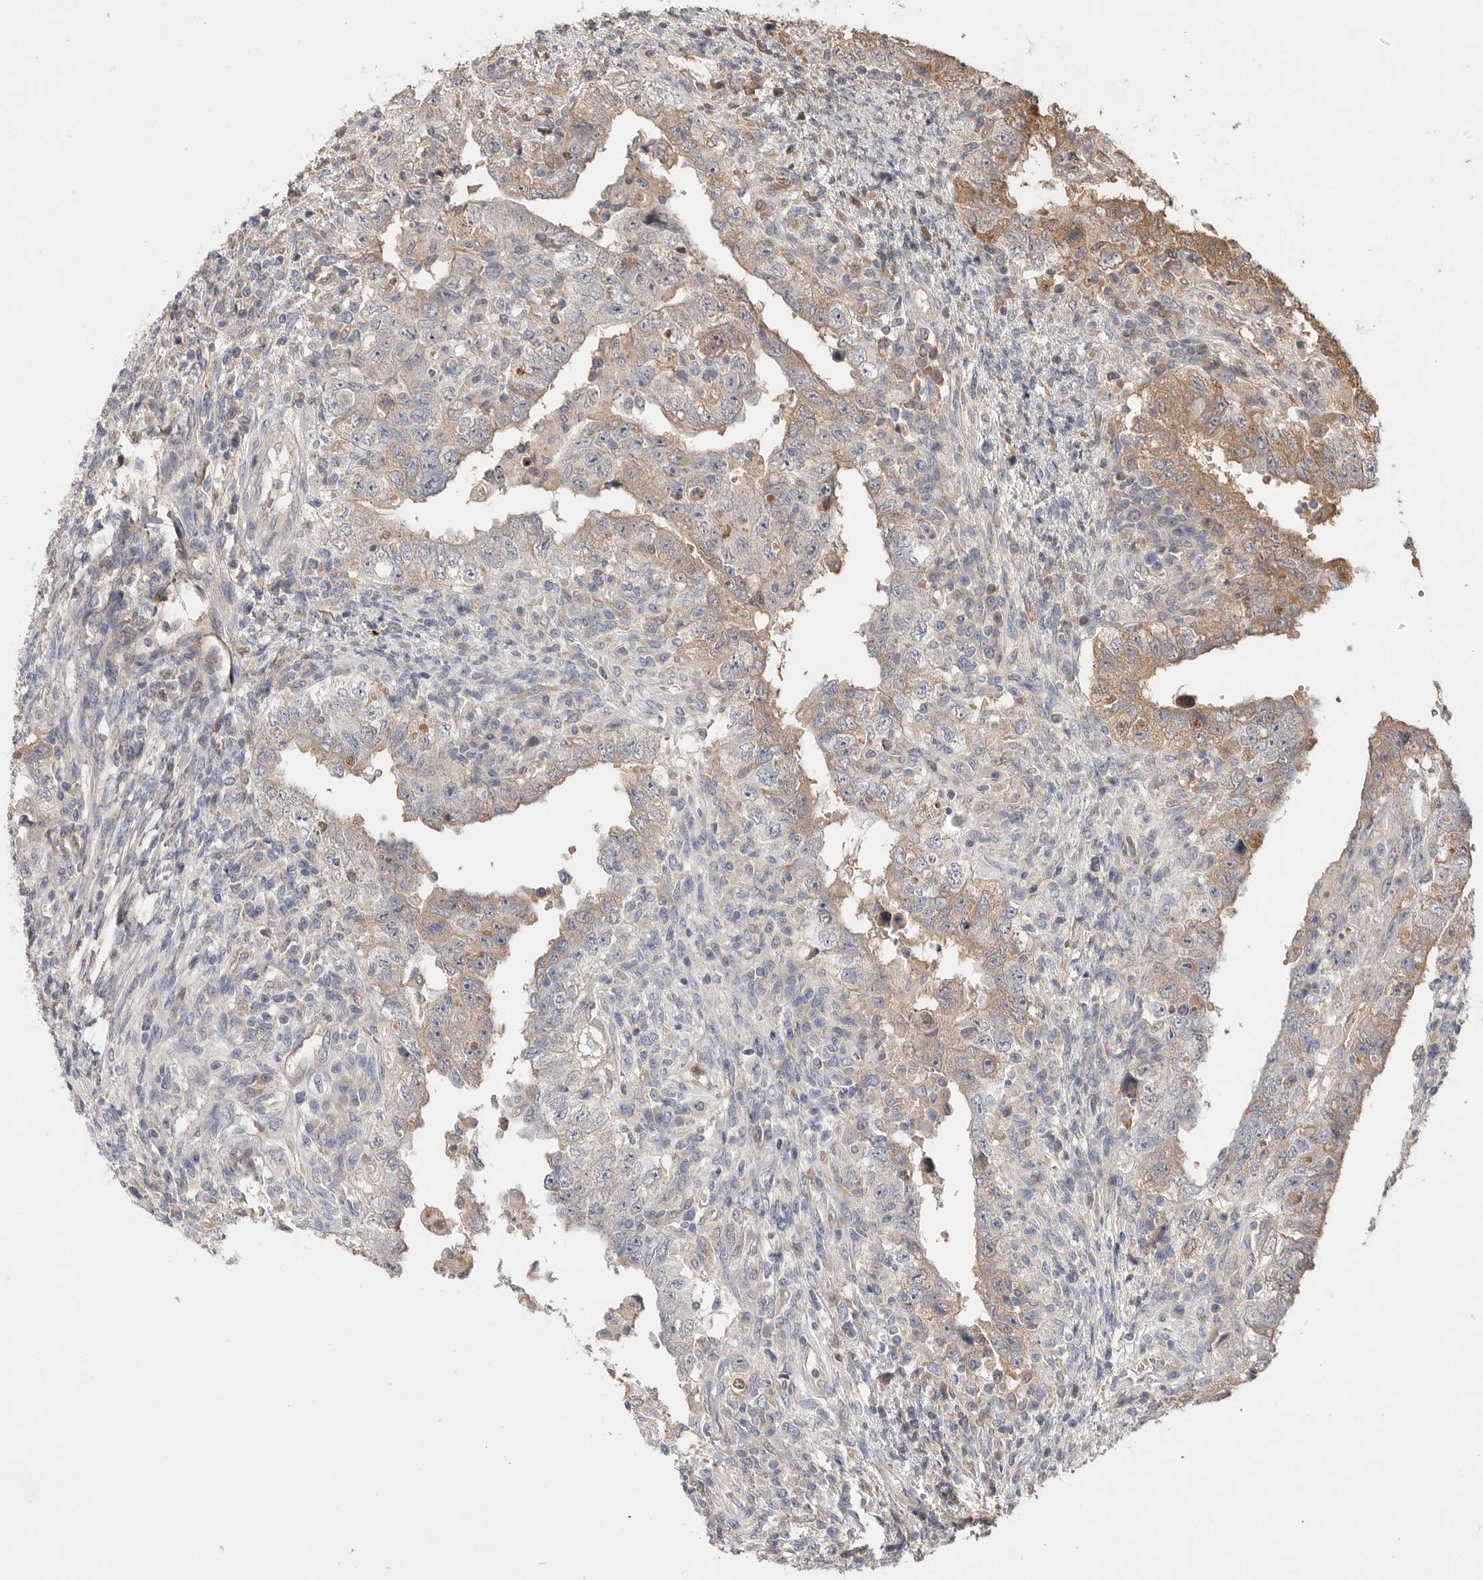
{"staining": {"intensity": "moderate", "quantity": "25%-75%", "location": "cytoplasmic/membranous"}, "tissue": "testis cancer", "cell_type": "Tumor cells", "image_type": "cancer", "snomed": [{"axis": "morphology", "description": "Carcinoma, Embryonal, NOS"}, {"axis": "topography", "description": "Testis"}], "caption": "Testis cancer stained for a protein exhibits moderate cytoplasmic/membranous positivity in tumor cells.", "gene": "VN1R4", "patient": {"sex": "male", "age": 26}}